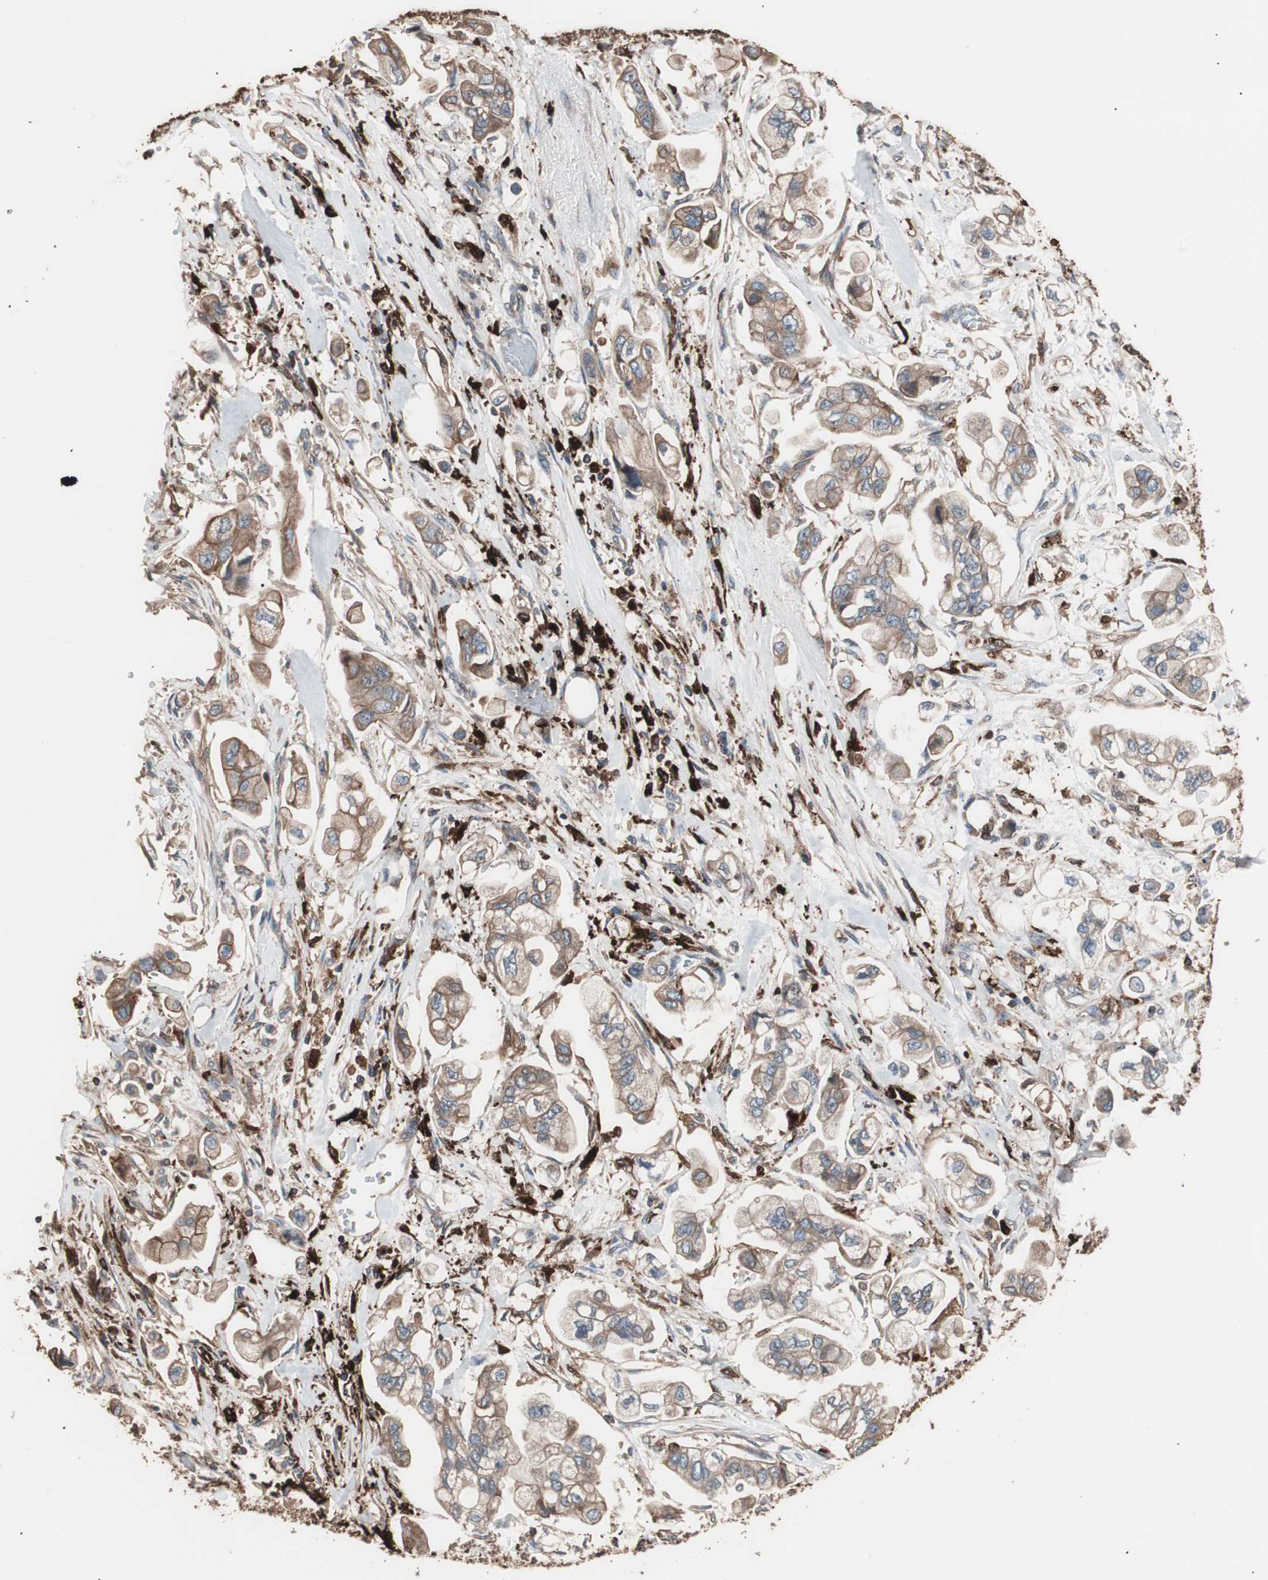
{"staining": {"intensity": "moderate", "quantity": ">75%", "location": "cytoplasmic/membranous"}, "tissue": "stomach cancer", "cell_type": "Tumor cells", "image_type": "cancer", "snomed": [{"axis": "morphology", "description": "Adenocarcinoma, NOS"}, {"axis": "topography", "description": "Stomach"}], "caption": "Tumor cells demonstrate medium levels of moderate cytoplasmic/membranous expression in about >75% of cells in stomach cancer (adenocarcinoma). The staining was performed using DAB (3,3'-diaminobenzidine) to visualize the protein expression in brown, while the nuclei were stained in blue with hematoxylin (Magnification: 20x).", "gene": "CCT3", "patient": {"sex": "male", "age": 62}}